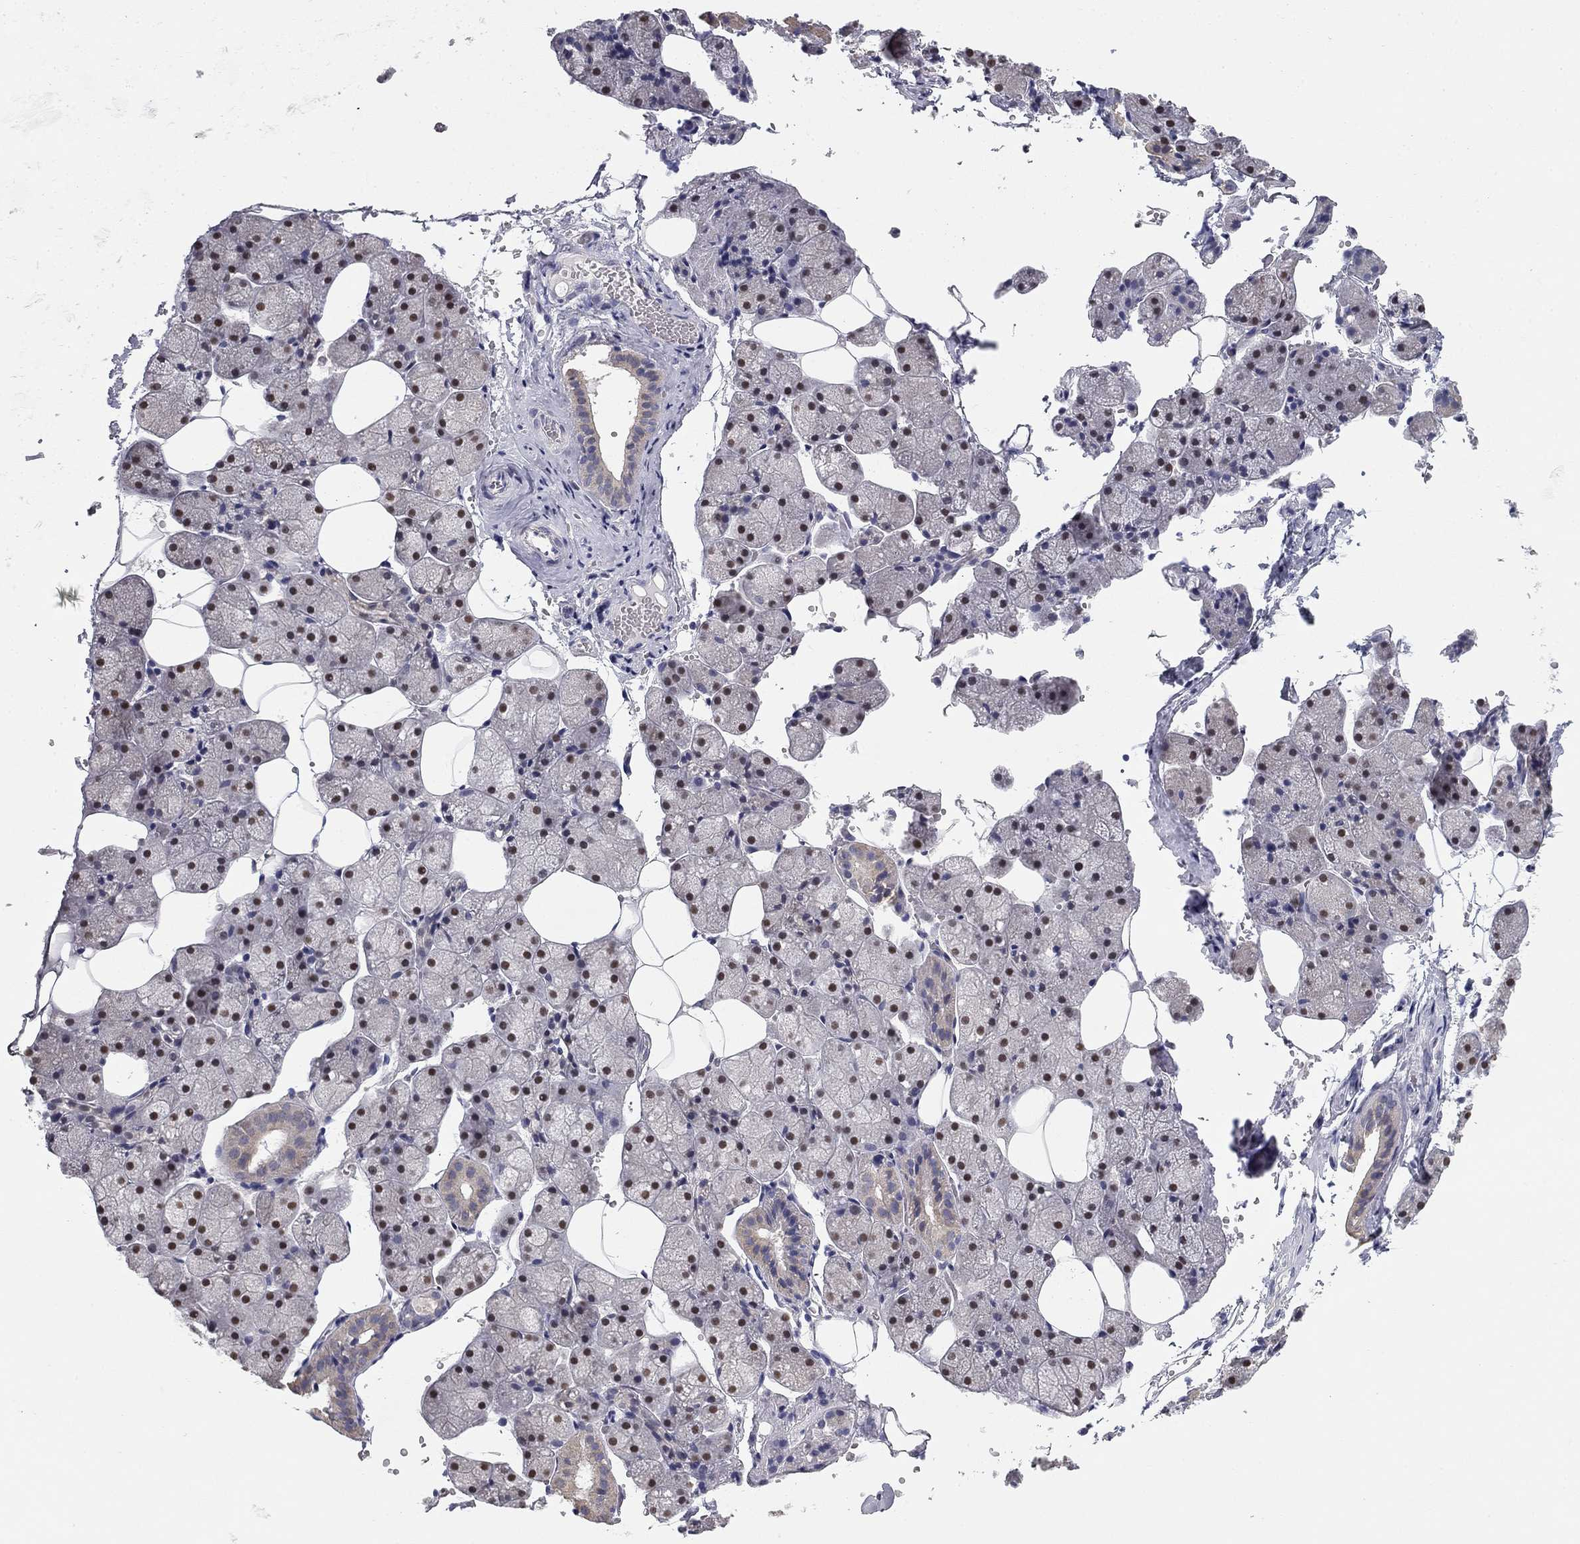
{"staining": {"intensity": "moderate", "quantity": "25%-75%", "location": "nuclear"}, "tissue": "salivary gland", "cell_type": "Glandular cells", "image_type": "normal", "snomed": [{"axis": "morphology", "description": "Normal tissue, NOS"}, {"axis": "topography", "description": "Salivary gland"}], "caption": "Immunohistochemical staining of unremarkable human salivary gland displays 25%-75% levels of moderate nuclear protein positivity in about 25%-75% of glandular cells. (Brightfield microscopy of DAB IHC at high magnification).", "gene": "SLC2A9", "patient": {"sex": "male", "age": 38}}